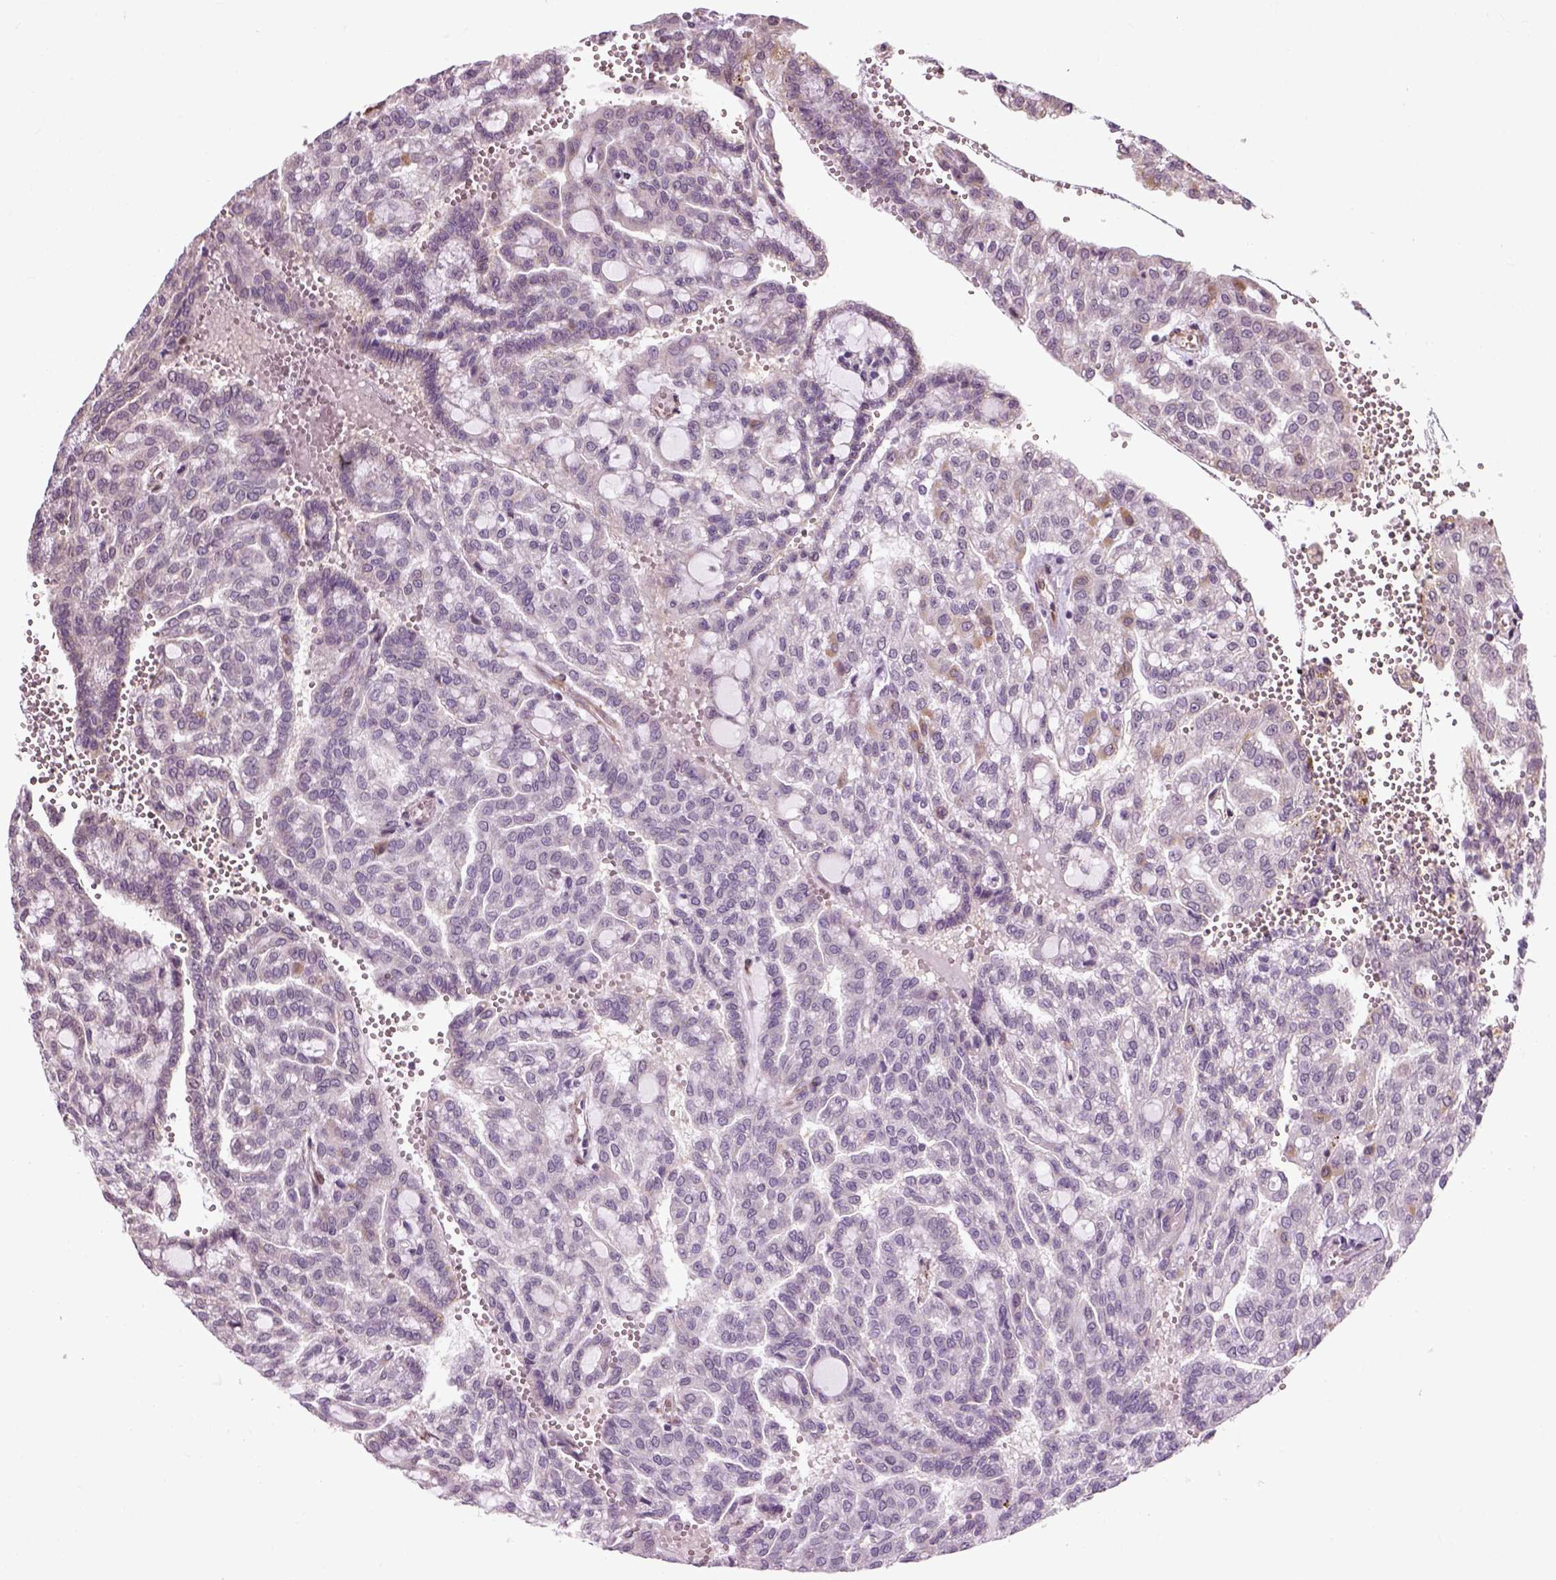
{"staining": {"intensity": "negative", "quantity": "none", "location": "none"}, "tissue": "renal cancer", "cell_type": "Tumor cells", "image_type": "cancer", "snomed": [{"axis": "morphology", "description": "Adenocarcinoma, NOS"}, {"axis": "topography", "description": "Kidney"}], "caption": "DAB (3,3'-diaminobenzidine) immunohistochemical staining of human adenocarcinoma (renal) exhibits no significant staining in tumor cells.", "gene": "XK", "patient": {"sex": "male", "age": 63}}